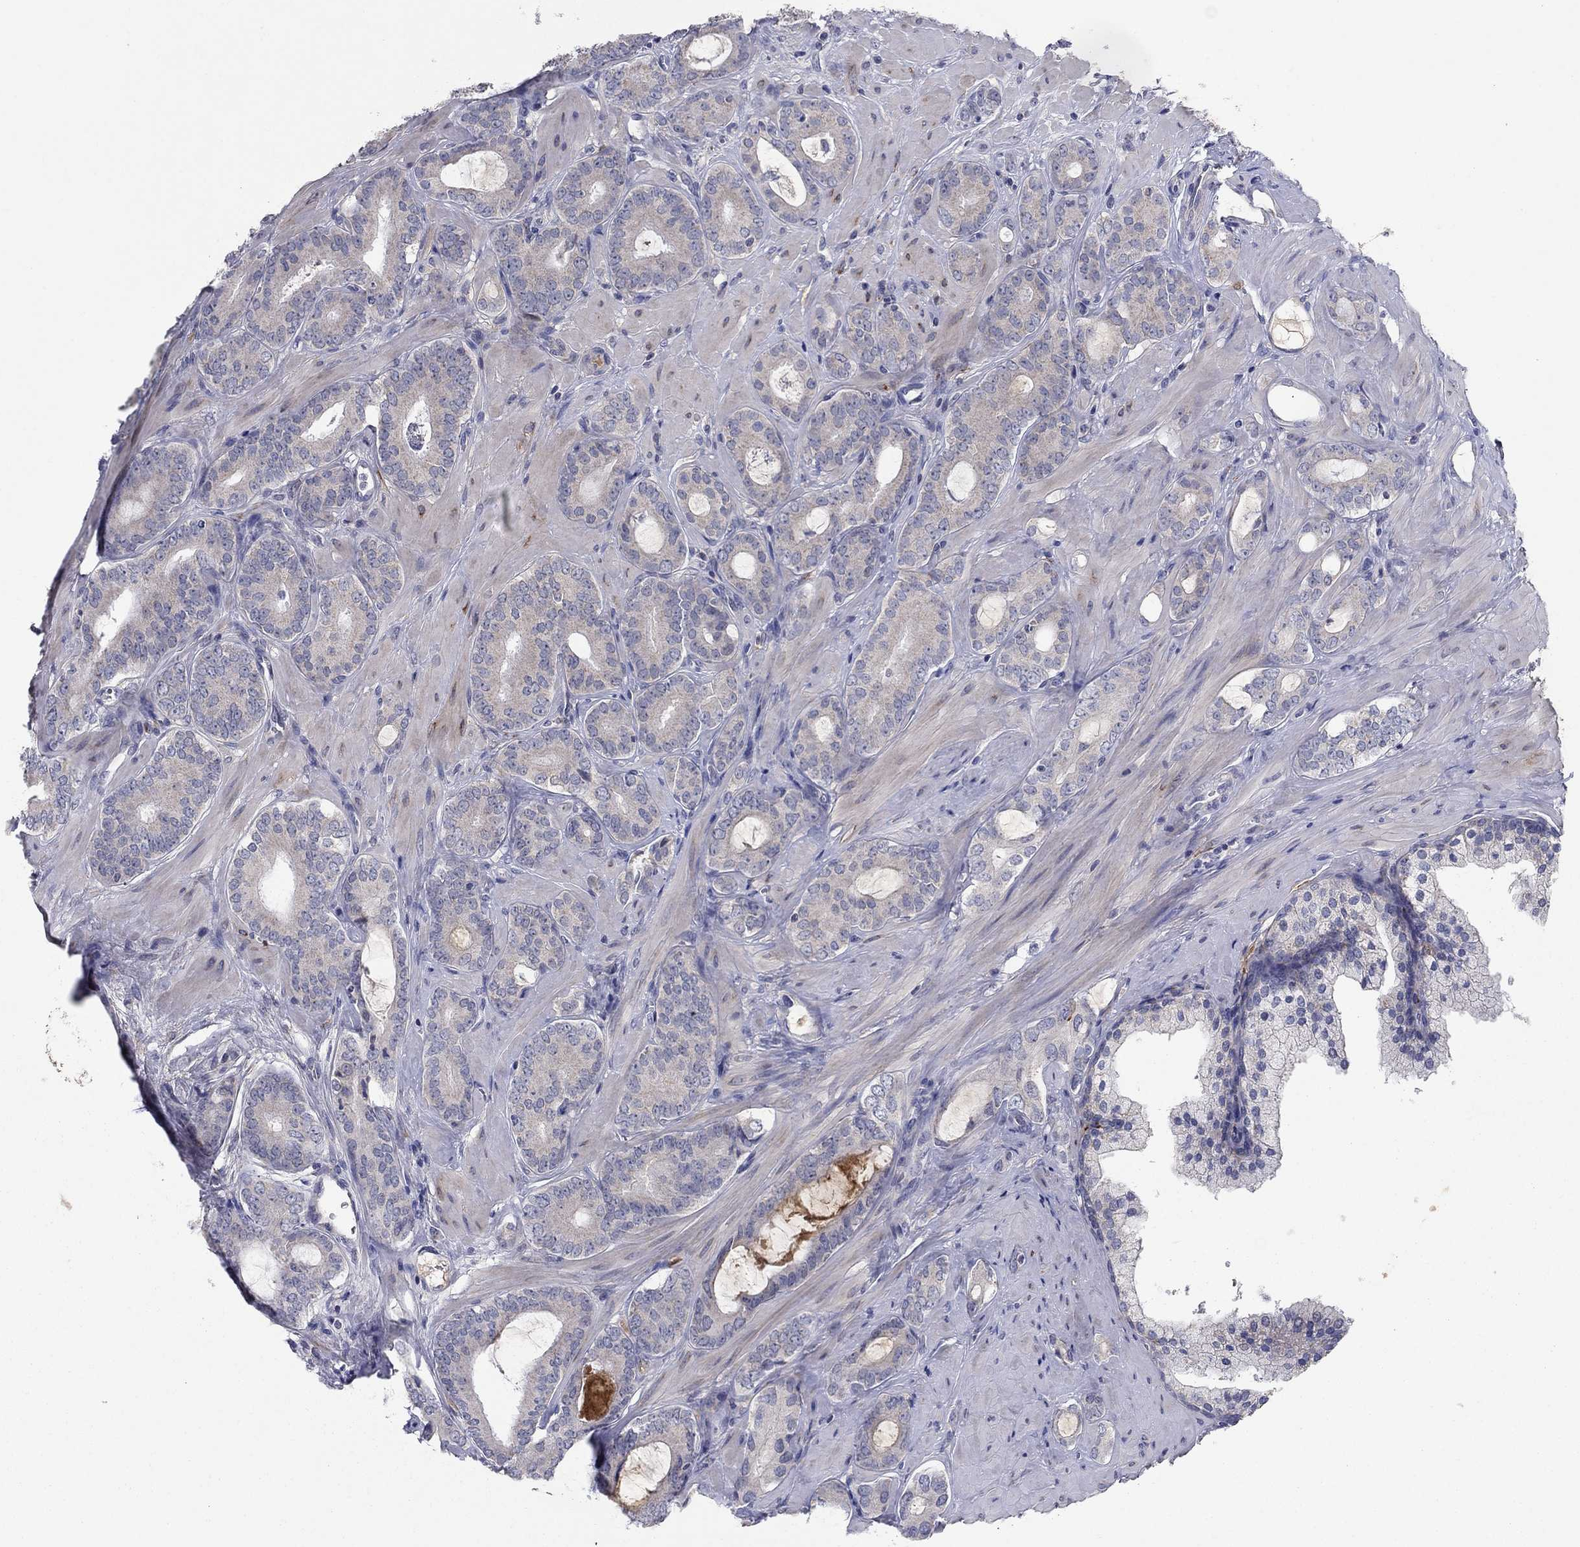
{"staining": {"intensity": "negative", "quantity": "none", "location": "none"}, "tissue": "prostate cancer", "cell_type": "Tumor cells", "image_type": "cancer", "snomed": [{"axis": "morphology", "description": "Adenocarcinoma, NOS"}, {"axis": "topography", "description": "Prostate"}], "caption": "Tumor cells show no significant positivity in prostate cancer (adenocarcinoma).", "gene": "PTGDS", "patient": {"sex": "male", "age": 55}}